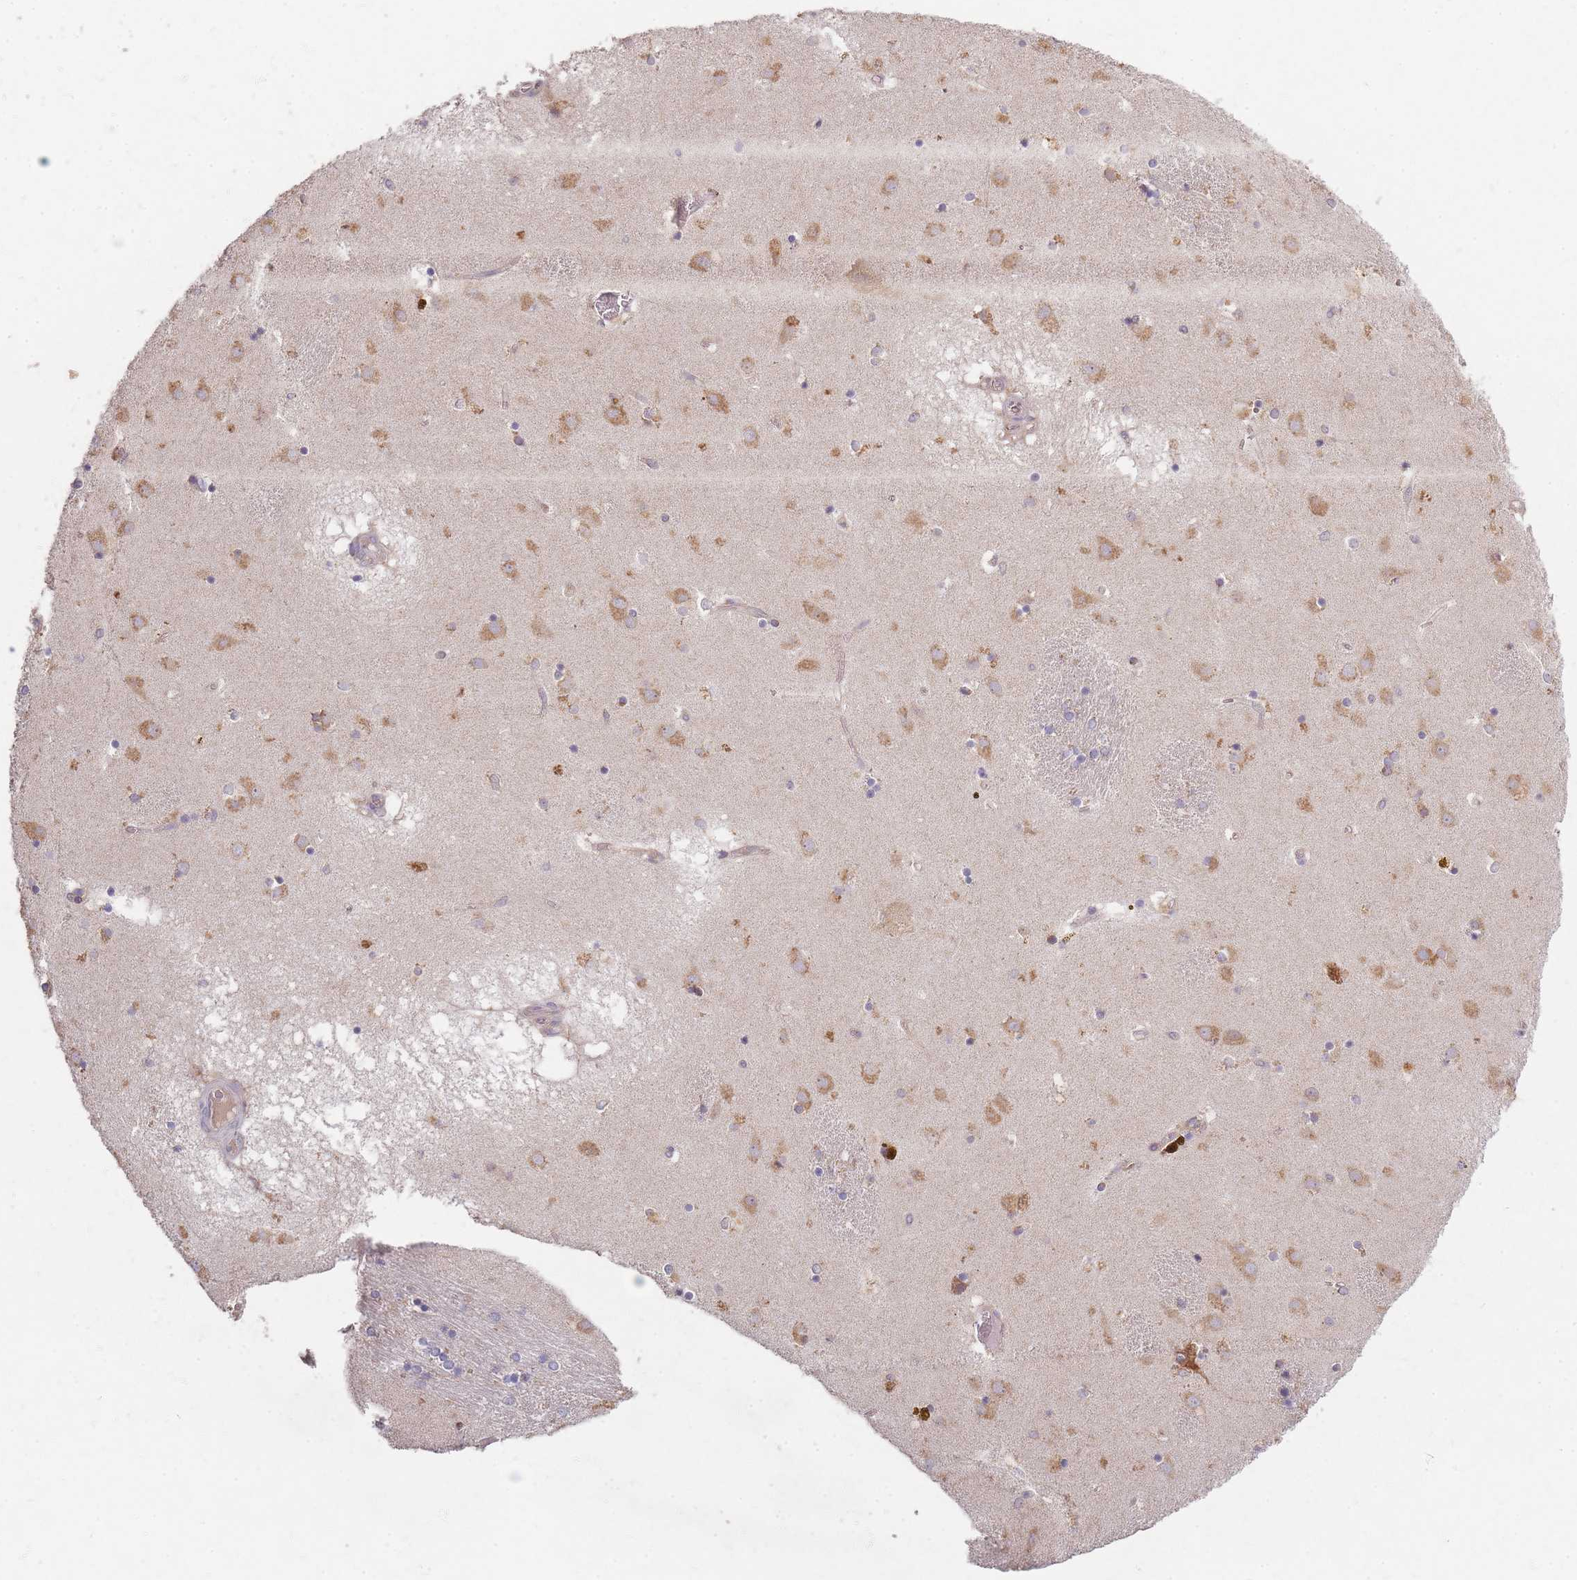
{"staining": {"intensity": "negative", "quantity": "none", "location": "none"}, "tissue": "caudate", "cell_type": "Glial cells", "image_type": "normal", "snomed": [{"axis": "morphology", "description": "Normal tissue, NOS"}, {"axis": "topography", "description": "Lateral ventricle wall"}], "caption": "Immunohistochemistry (IHC) image of normal caudate stained for a protein (brown), which shows no staining in glial cells.", "gene": "SMIM14", "patient": {"sex": "male", "age": 70}}